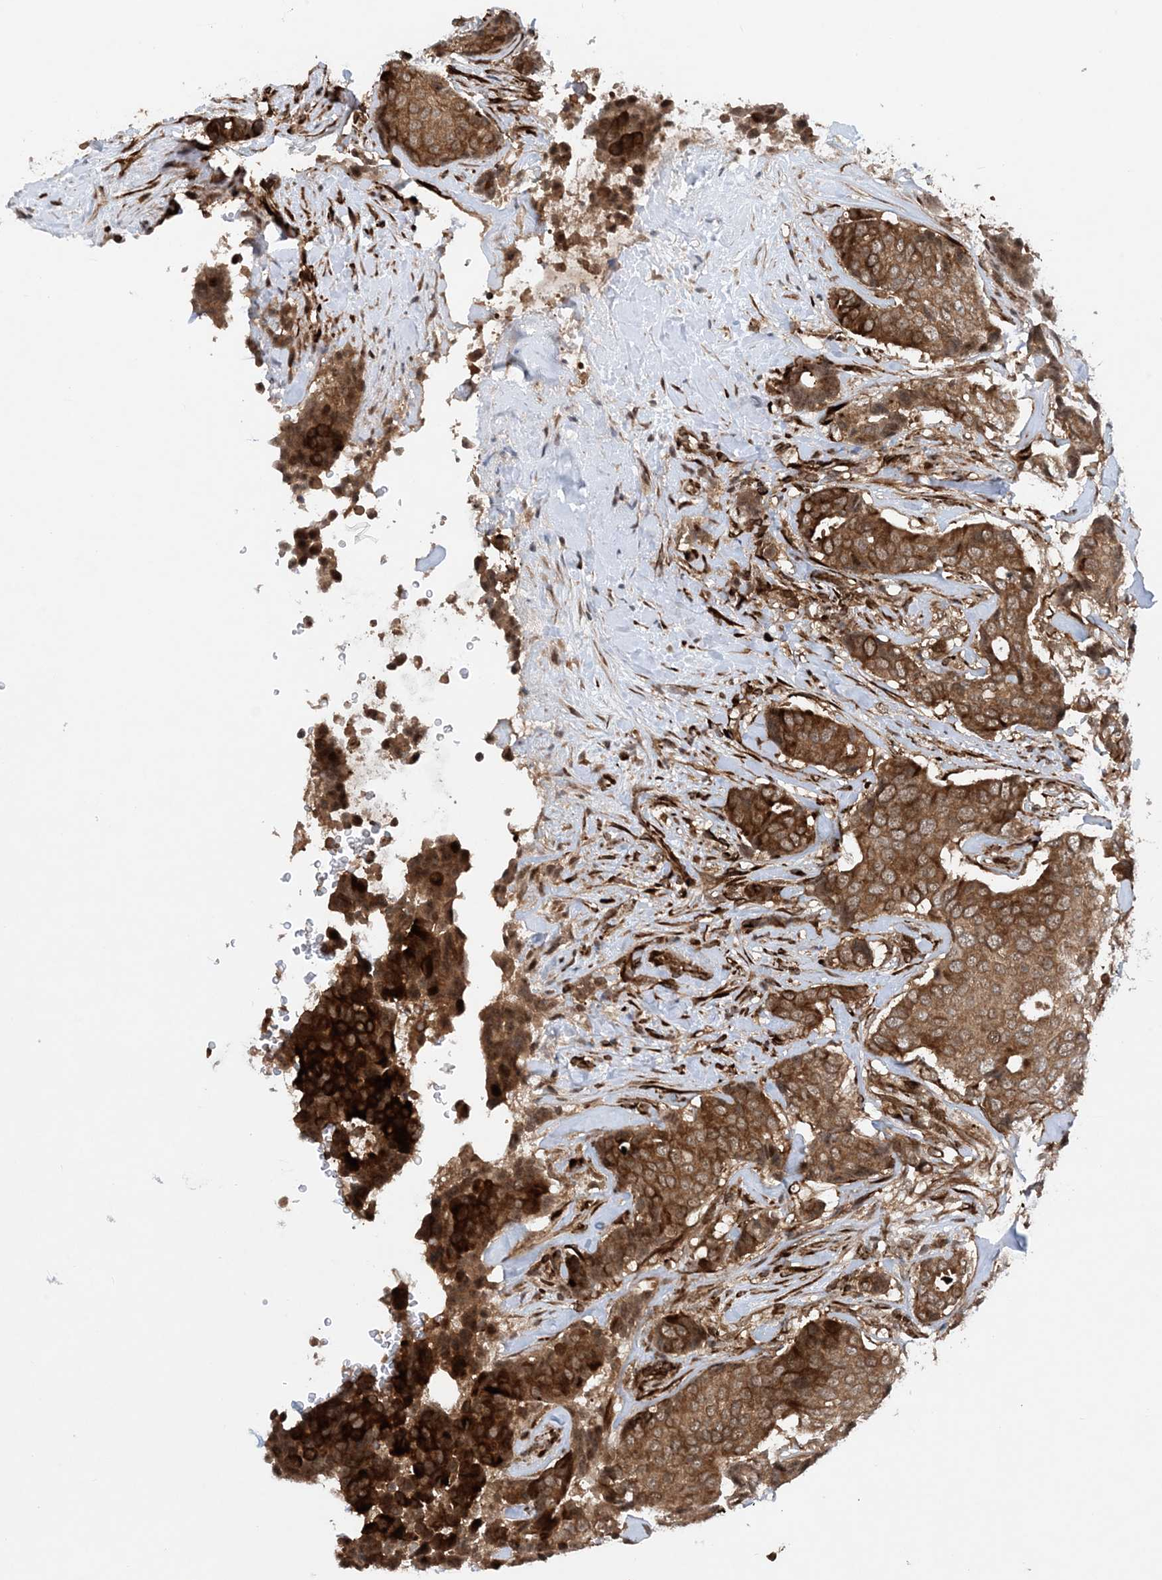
{"staining": {"intensity": "strong", "quantity": ">75%", "location": "cytoplasmic/membranous"}, "tissue": "breast cancer", "cell_type": "Tumor cells", "image_type": "cancer", "snomed": [{"axis": "morphology", "description": "Duct carcinoma"}, {"axis": "topography", "description": "Breast"}], "caption": "Immunohistochemistry (IHC) image of neoplastic tissue: breast cancer (invasive ductal carcinoma) stained using IHC exhibits high levels of strong protein expression localized specifically in the cytoplasmic/membranous of tumor cells, appearing as a cytoplasmic/membranous brown color.", "gene": "HEMK1", "patient": {"sex": "female", "age": 75}}